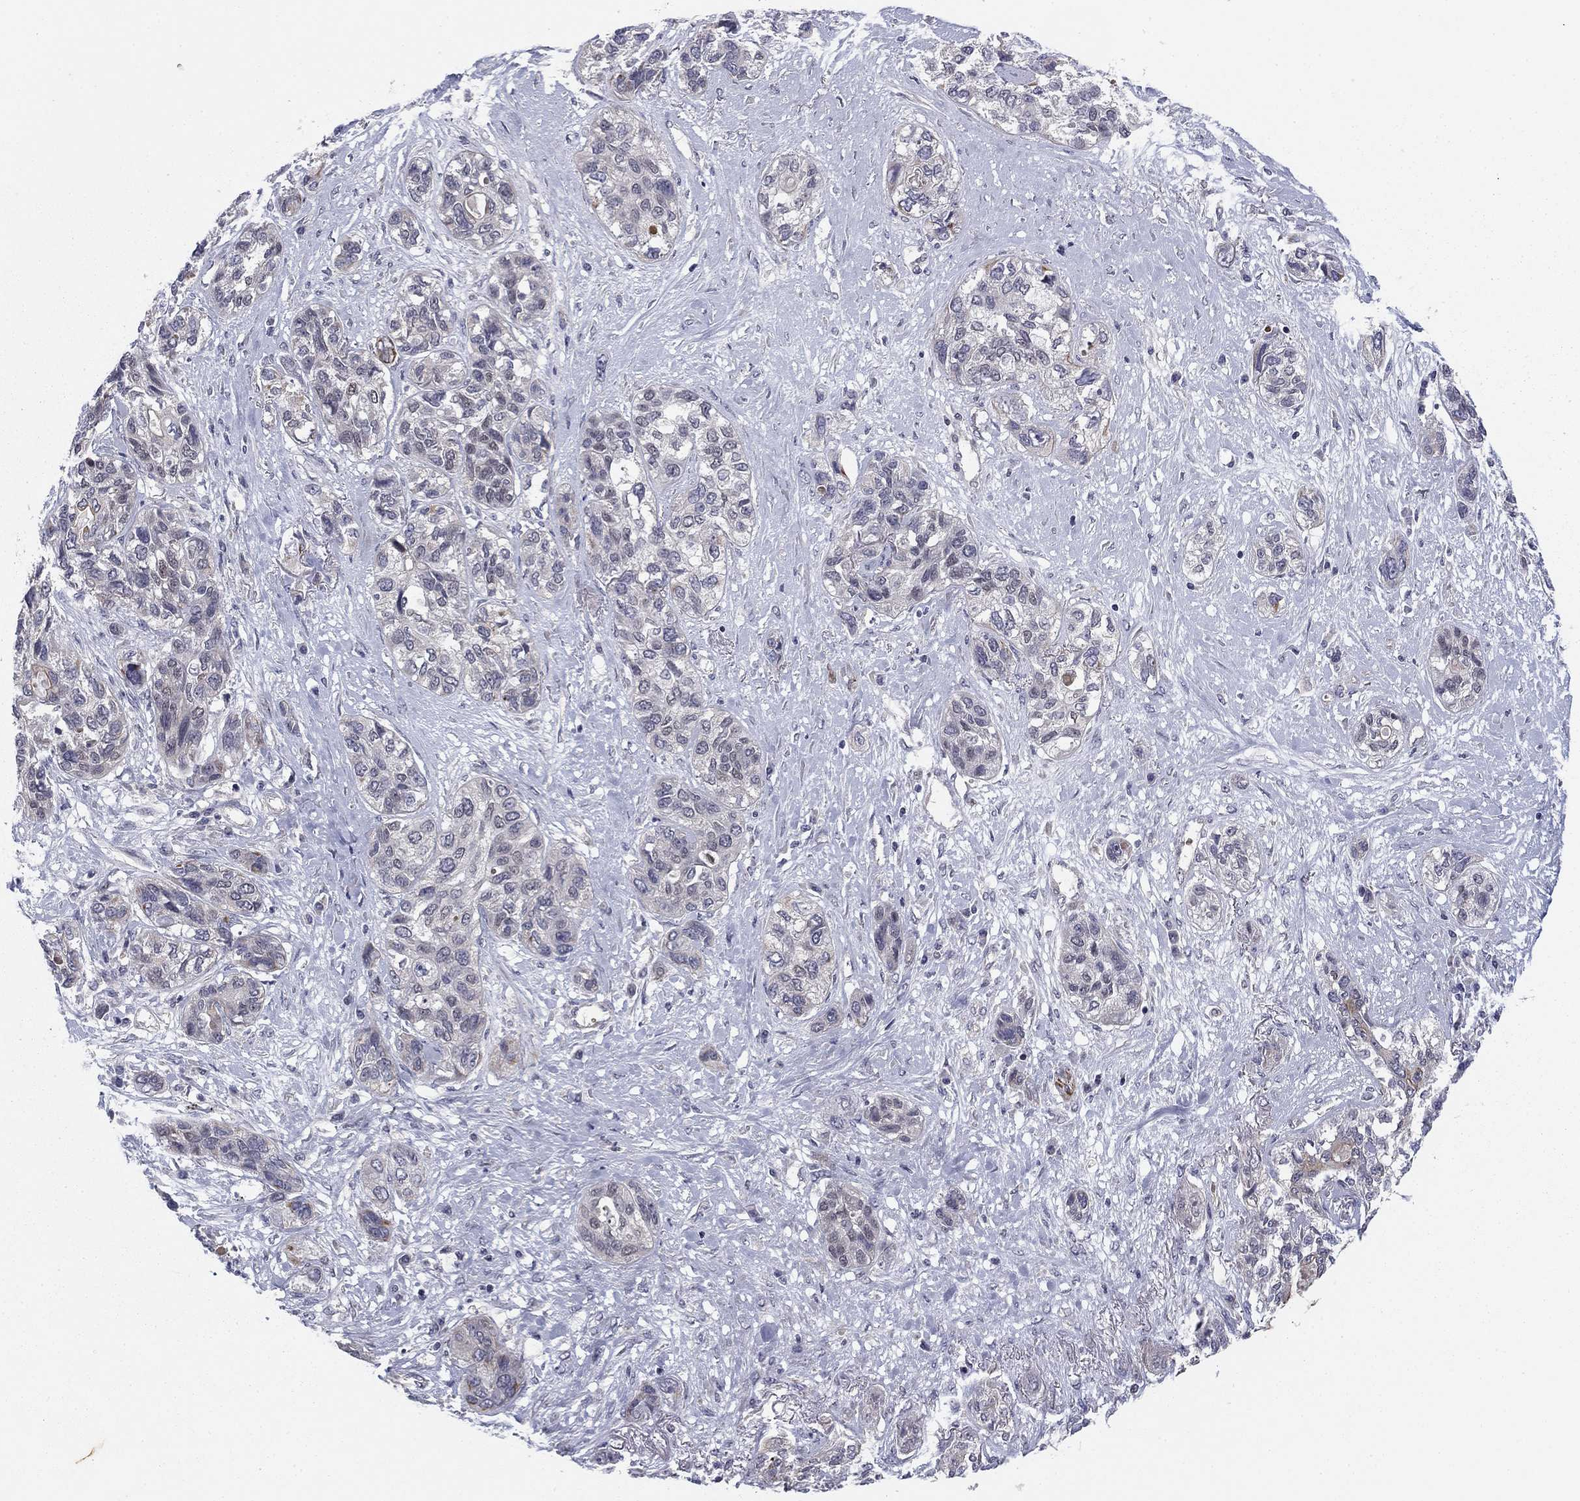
{"staining": {"intensity": "negative", "quantity": "none", "location": "none"}, "tissue": "lung cancer", "cell_type": "Tumor cells", "image_type": "cancer", "snomed": [{"axis": "morphology", "description": "Squamous cell carcinoma, NOS"}, {"axis": "topography", "description": "Lung"}], "caption": "Lung cancer (squamous cell carcinoma) was stained to show a protein in brown. There is no significant expression in tumor cells.", "gene": "BCL11A", "patient": {"sex": "female", "age": 70}}